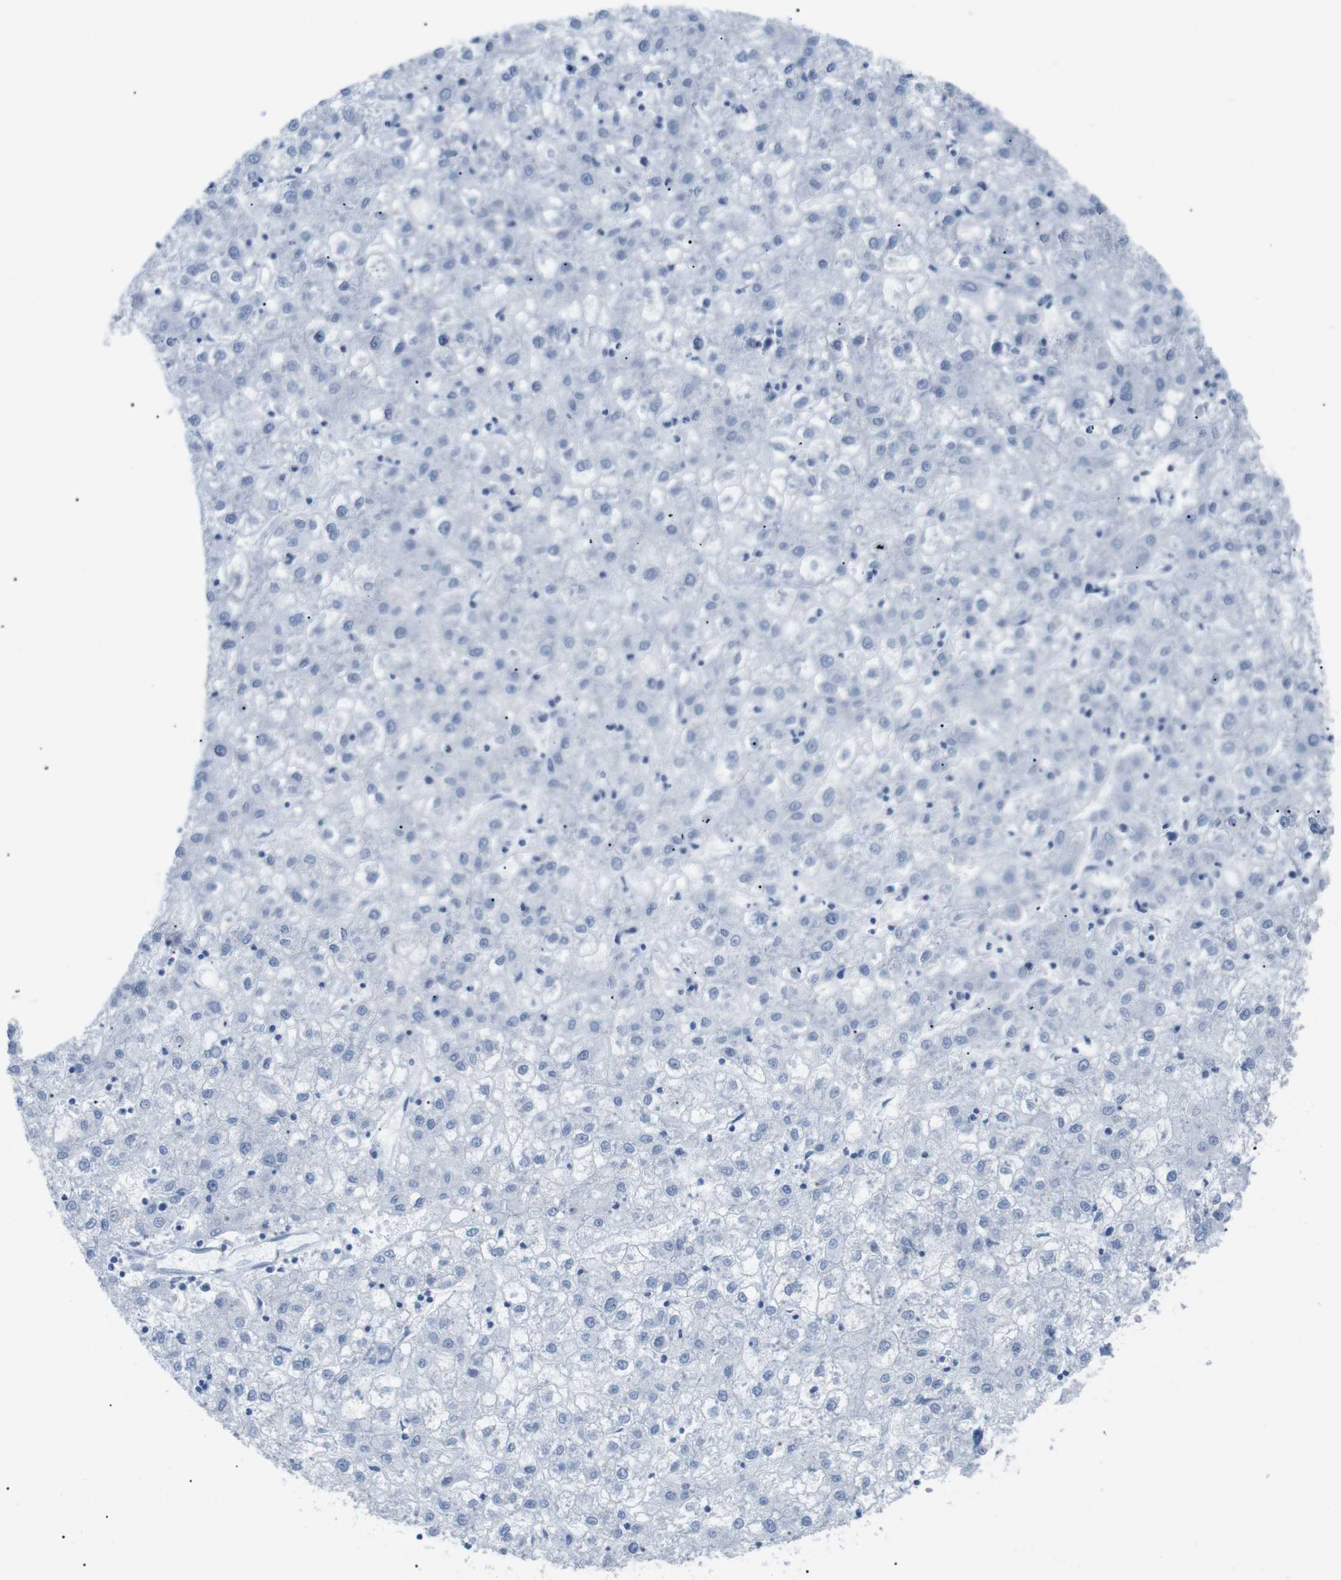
{"staining": {"intensity": "negative", "quantity": "none", "location": "none"}, "tissue": "liver cancer", "cell_type": "Tumor cells", "image_type": "cancer", "snomed": [{"axis": "morphology", "description": "Carcinoma, Hepatocellular, NOS"}, {"axis": "topography", "description": "Liver"}], "caption": "The histopathology image shows no staining of tumor cells in hepatocellular carcinoma (liver). Nuclei are stained in blue.", "gene": "HBG2", "patient": {"sex": "male", "age": 72}}